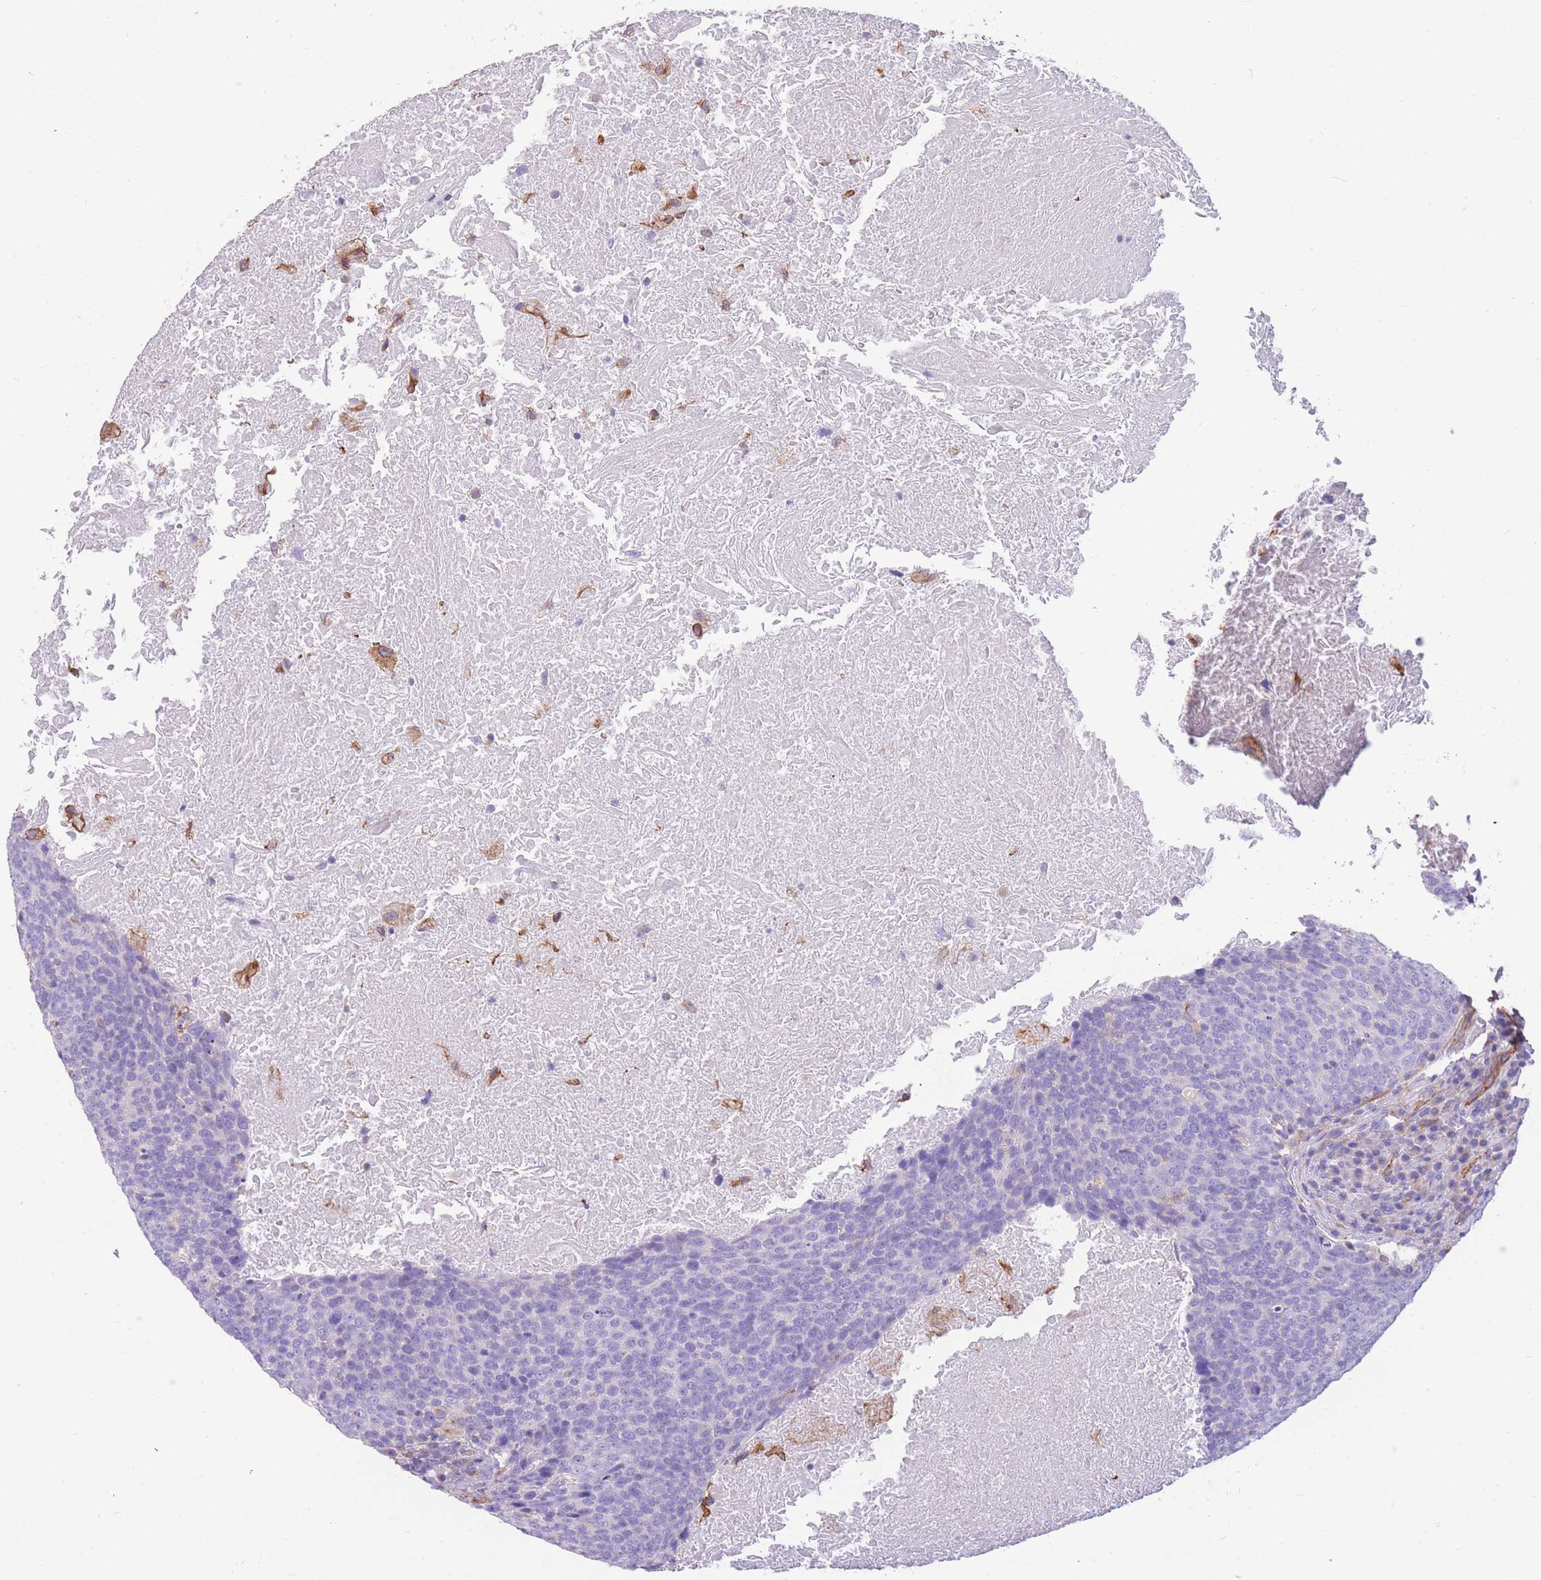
{"staining": {"intensity": "negative", "quantity": "none", "location": "none"}, "tissue": "head and neck cancer", "cell_type": "Tumor cells", "image_type": "cancer", "snomed": [{"axis": "morphology", "description": "Squamous cell carcinoma, NOS"}, {"axis": "morphology", "description": "Squamous cell carcinoma, metastatic, NOS"}, {"axis": "topography", "description": "Lymph node"}, {"axis": "topography", "description": "Head-Neck"}], "caption": "This image is of head and neck squamous cell carcinoma stained with IHC to label a protein in brown with the nuclei are counter-stained blue. There is no staining in tumor cells. (Stains: DAB (3,3'-diaminobenzidine) IHC with hematoxylin counter stain, Microscopy: brightfield microscopy at high magnification).", "gene": "ANKRD53", "patient": {"sex": "male", "age": 62}}